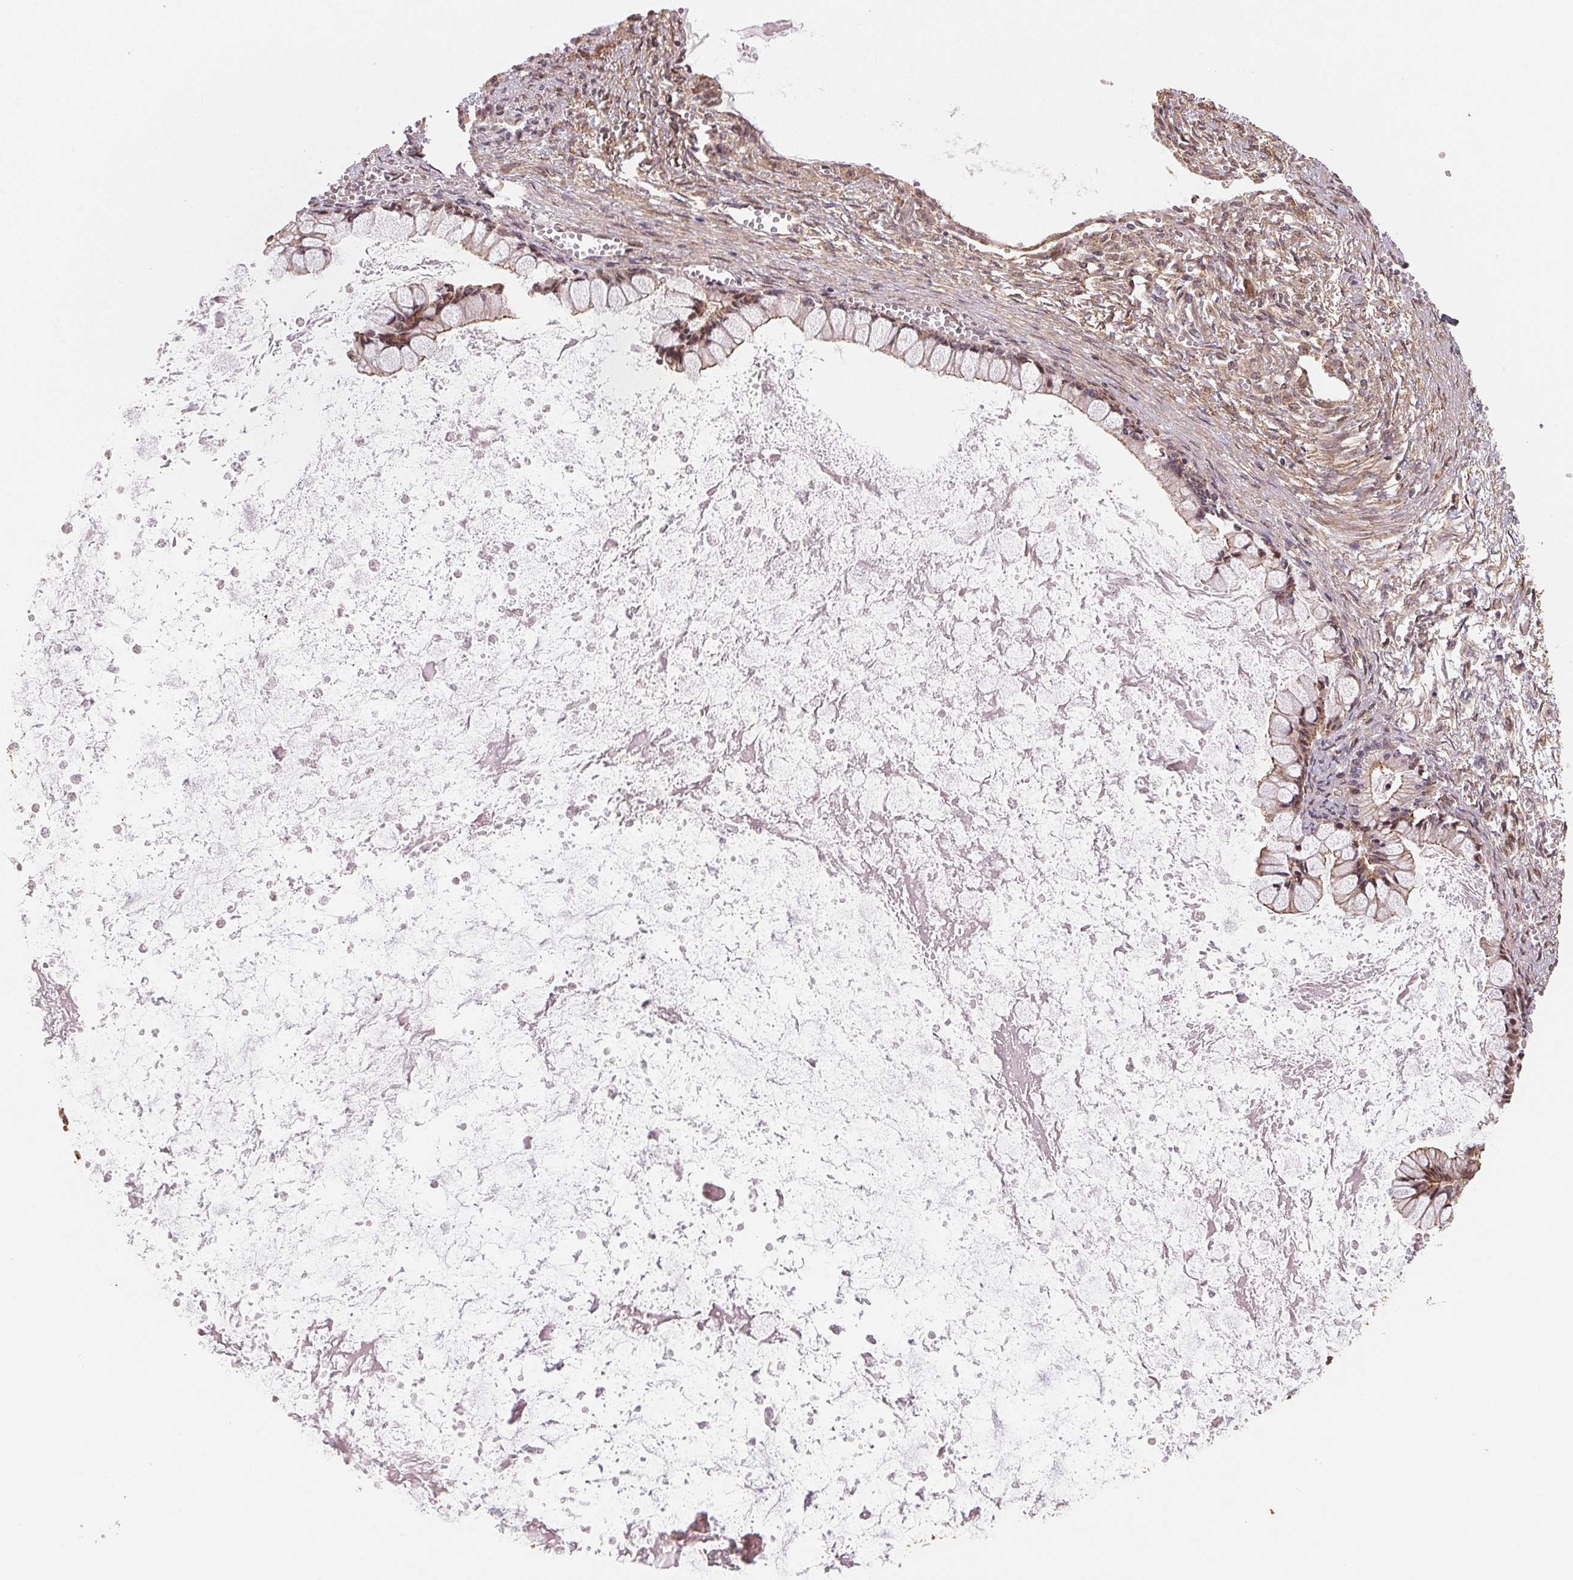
{"staining": {"intensity": "moderate", "quantity": "25%-75%", "location": "cytoplasmic/membranous,nuclear"}, "tissue": "ovarian cancer", "cell_type": "Tumor cells", "image_type": "cancer", "snomed": [{"axis": "morphology", "description": "Cystadenocarcinoma, mucinous, NOS"}, {"axis": "topography", "description": "Ovary"}], "caption": "Human ovarian cancer (mucinous cystadenocarcinoma) stained with a protein marker exhibits moderate staining in tumor cells.", "gene": "TMEM222", "patient": {"sex": "female", "age": 67}}